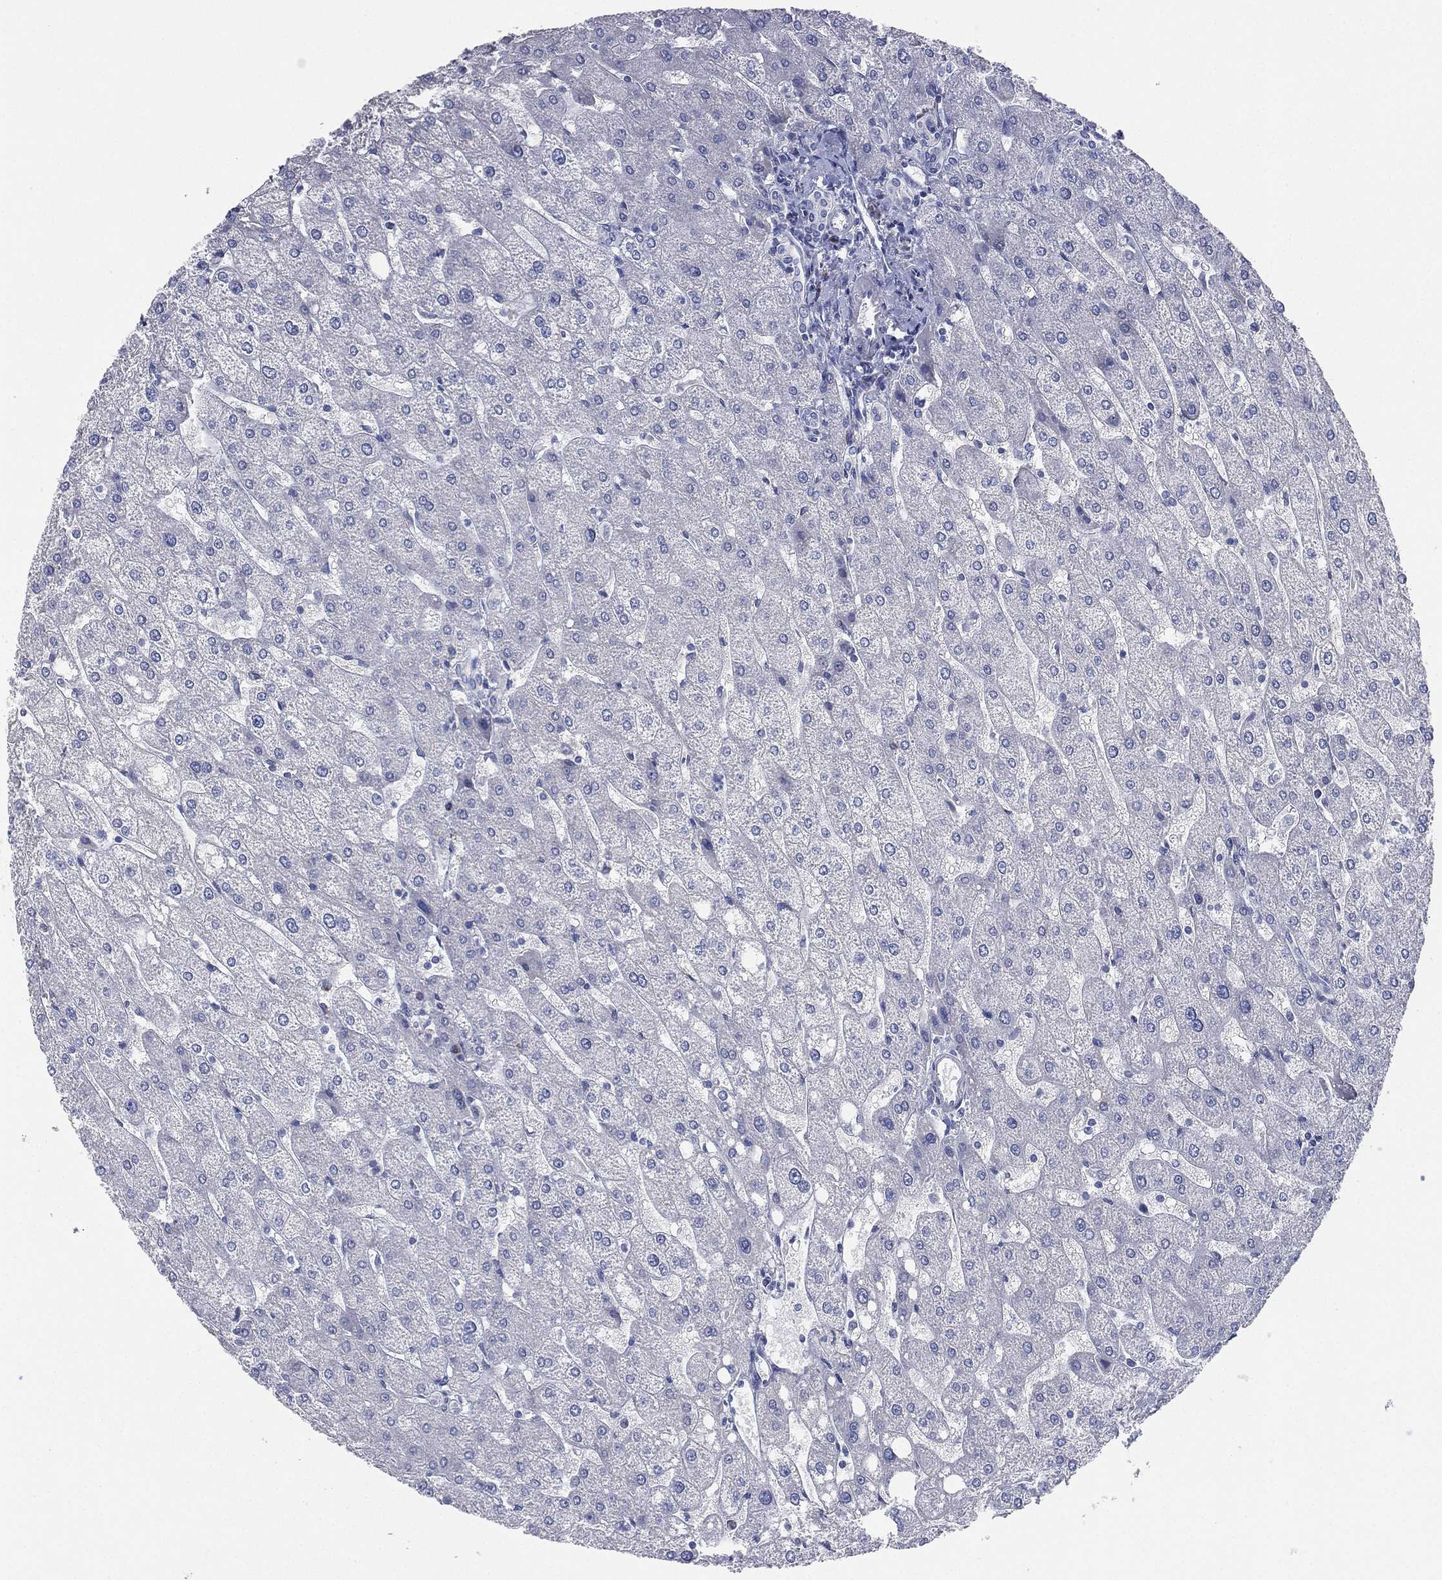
{"staining": {"intensity": "negative", "quantity": "none", "location": "none"}, "tissue": "liver", "cell_type": "Cholangiocytes", "image_type": "normal", "snomed": [{"axis": "morphology", "description": "Normal tissue, NOS"}, {"axis": "topography", "description": "Liver"}], "caption": "A high-resolution image shows immunohistochemistry (IHC) staining of normal liver, which shows no significant positivity in cholangiocytes. (Stains: DAB immunohistochemistry with hematoxylin counter stain, Microscopy: brightfield microscopy at high magnification).", "gene": "ATP8A2", "patient": {"sex": "male", "age": 67}}